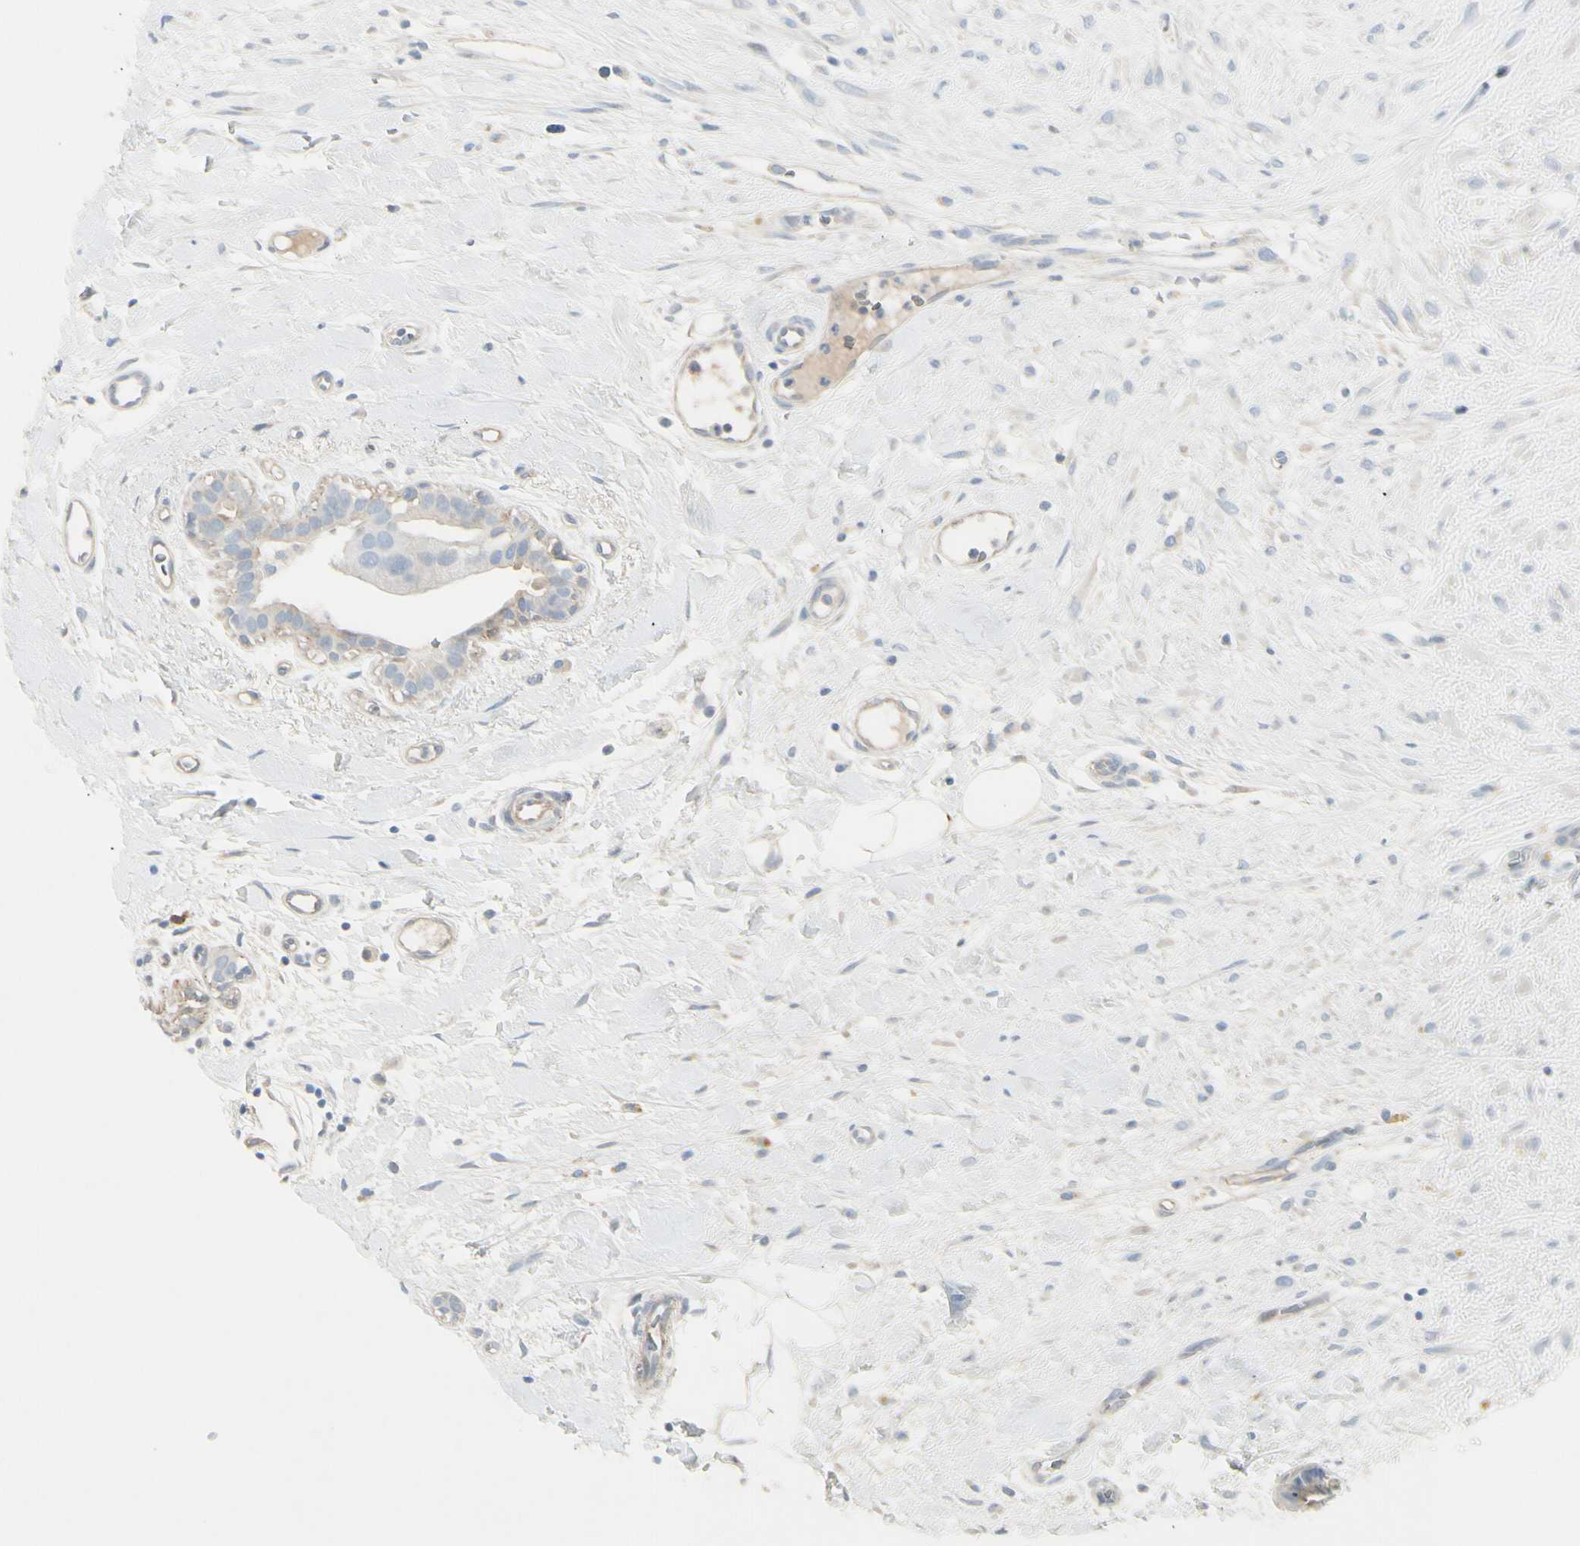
{"staining": {"intensity": "weak", "quantity": "<25%", "location": "cytoplasmic/membranous"}, "tissue": "breast cancer", "cell_type": "Tumor cells", "image_type": "cancer", "snomed": [{"axis": "morphology", "description": "Duct carcinoma"}, {"axis": "topography", "description": "Breast"}], "caption": "There is no significant staining in tumor cells of breast intraductal carcinoma.", "gene": "CACNA2D1", "patient": {"sex": "female", "age": 40}}